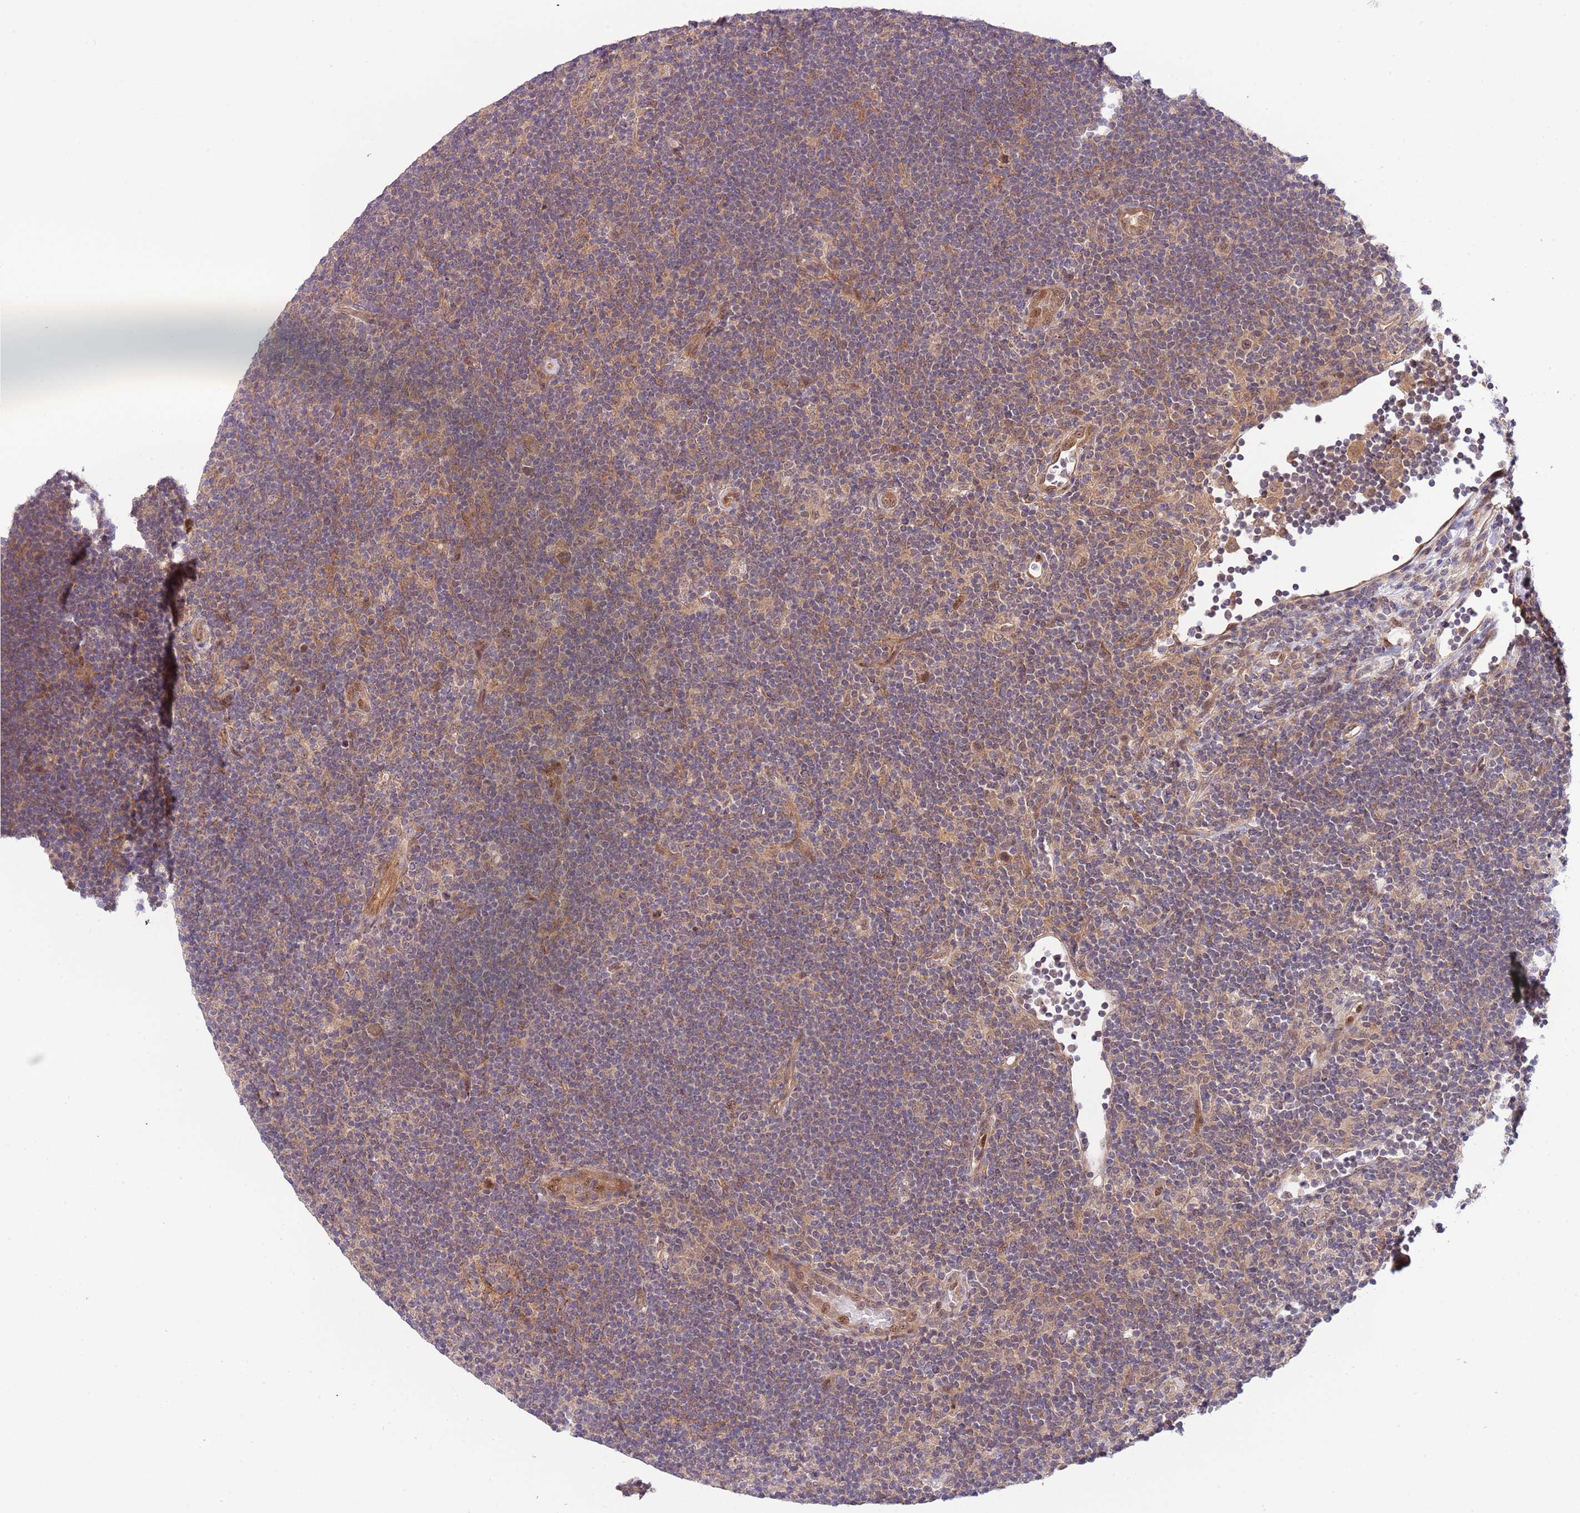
{"staining": {"intensity": "negative", "quantity": "none", "location": "none"}, "tissue": "lymphoma", "cell_type": "Tumor cells", "image_type": "cancer", "snomed": [{"axis": "morphology", "description": "Hodgkin's disease, NOS"}, {"axis": "topography", "description": "Lymph node"}], "caption": "An IHC photomicrograph of lymphoma is shown. There is no staining in tumor cells of lymphoma.", "gene": "PRR16", "patient": {"sex": "female", "age": 57}}